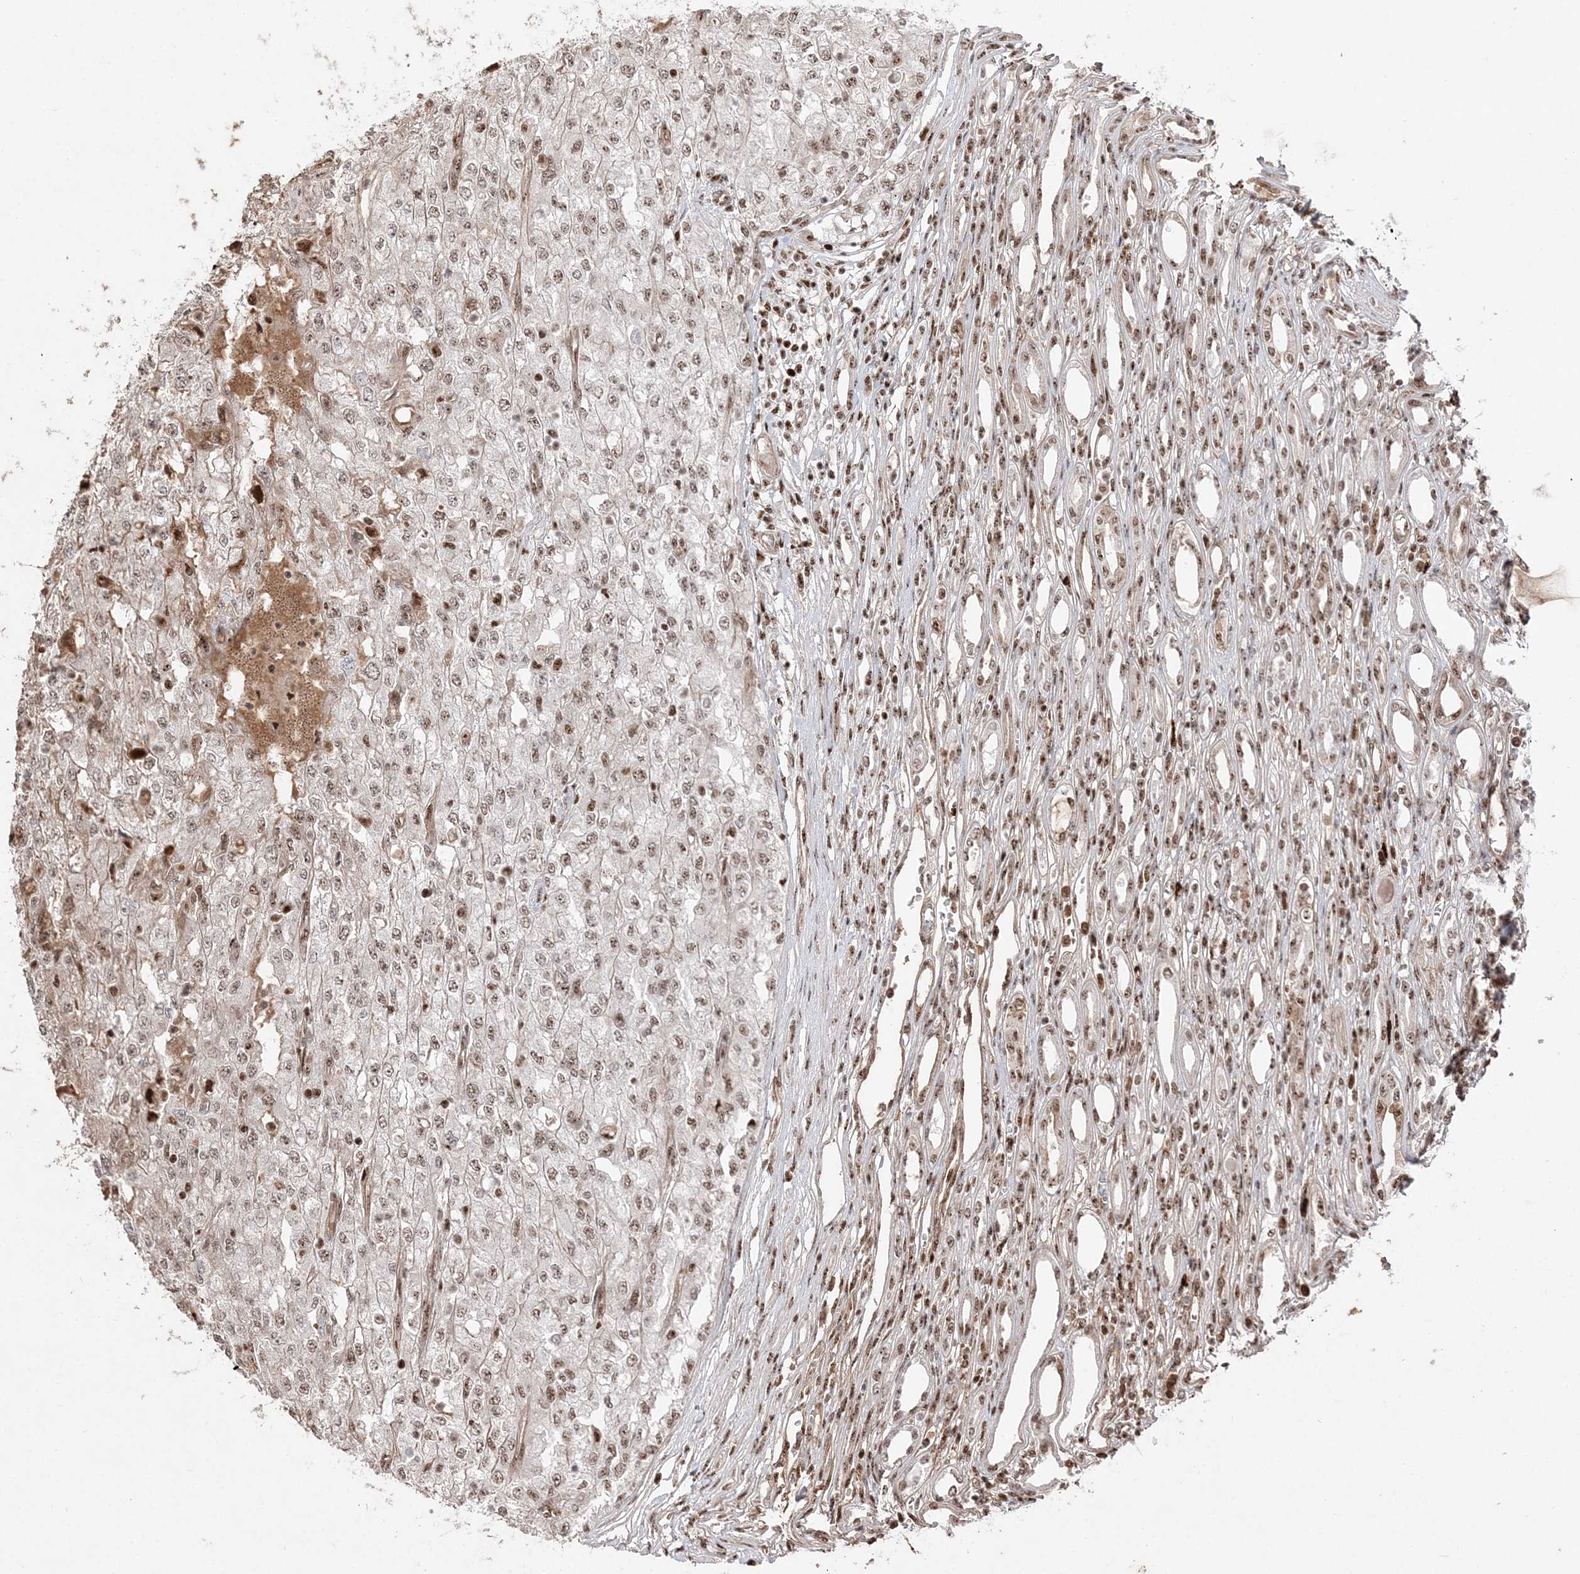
{"staining": {"intensity": "moderate", "quantity": ">75%", "location": "nuclear"}, "tissue": "renal cancer", "cell_type": "Tumor cells", "image_type": "cancer", "snomed": [{"axis": "morphology", "description": "Adenocarcinoma, NOS"}, {"axis": "topography", "description": "Kidney"}], "caption": "A high-resolution image shows immunohistochemistry (IHC) staining of adenocarcinoma (renal), which reveals moderate nuclear positivity in approximately >75% of tumor cells.", "gene": "RBM17", "patient": {"sex": "female", "age": 54}}